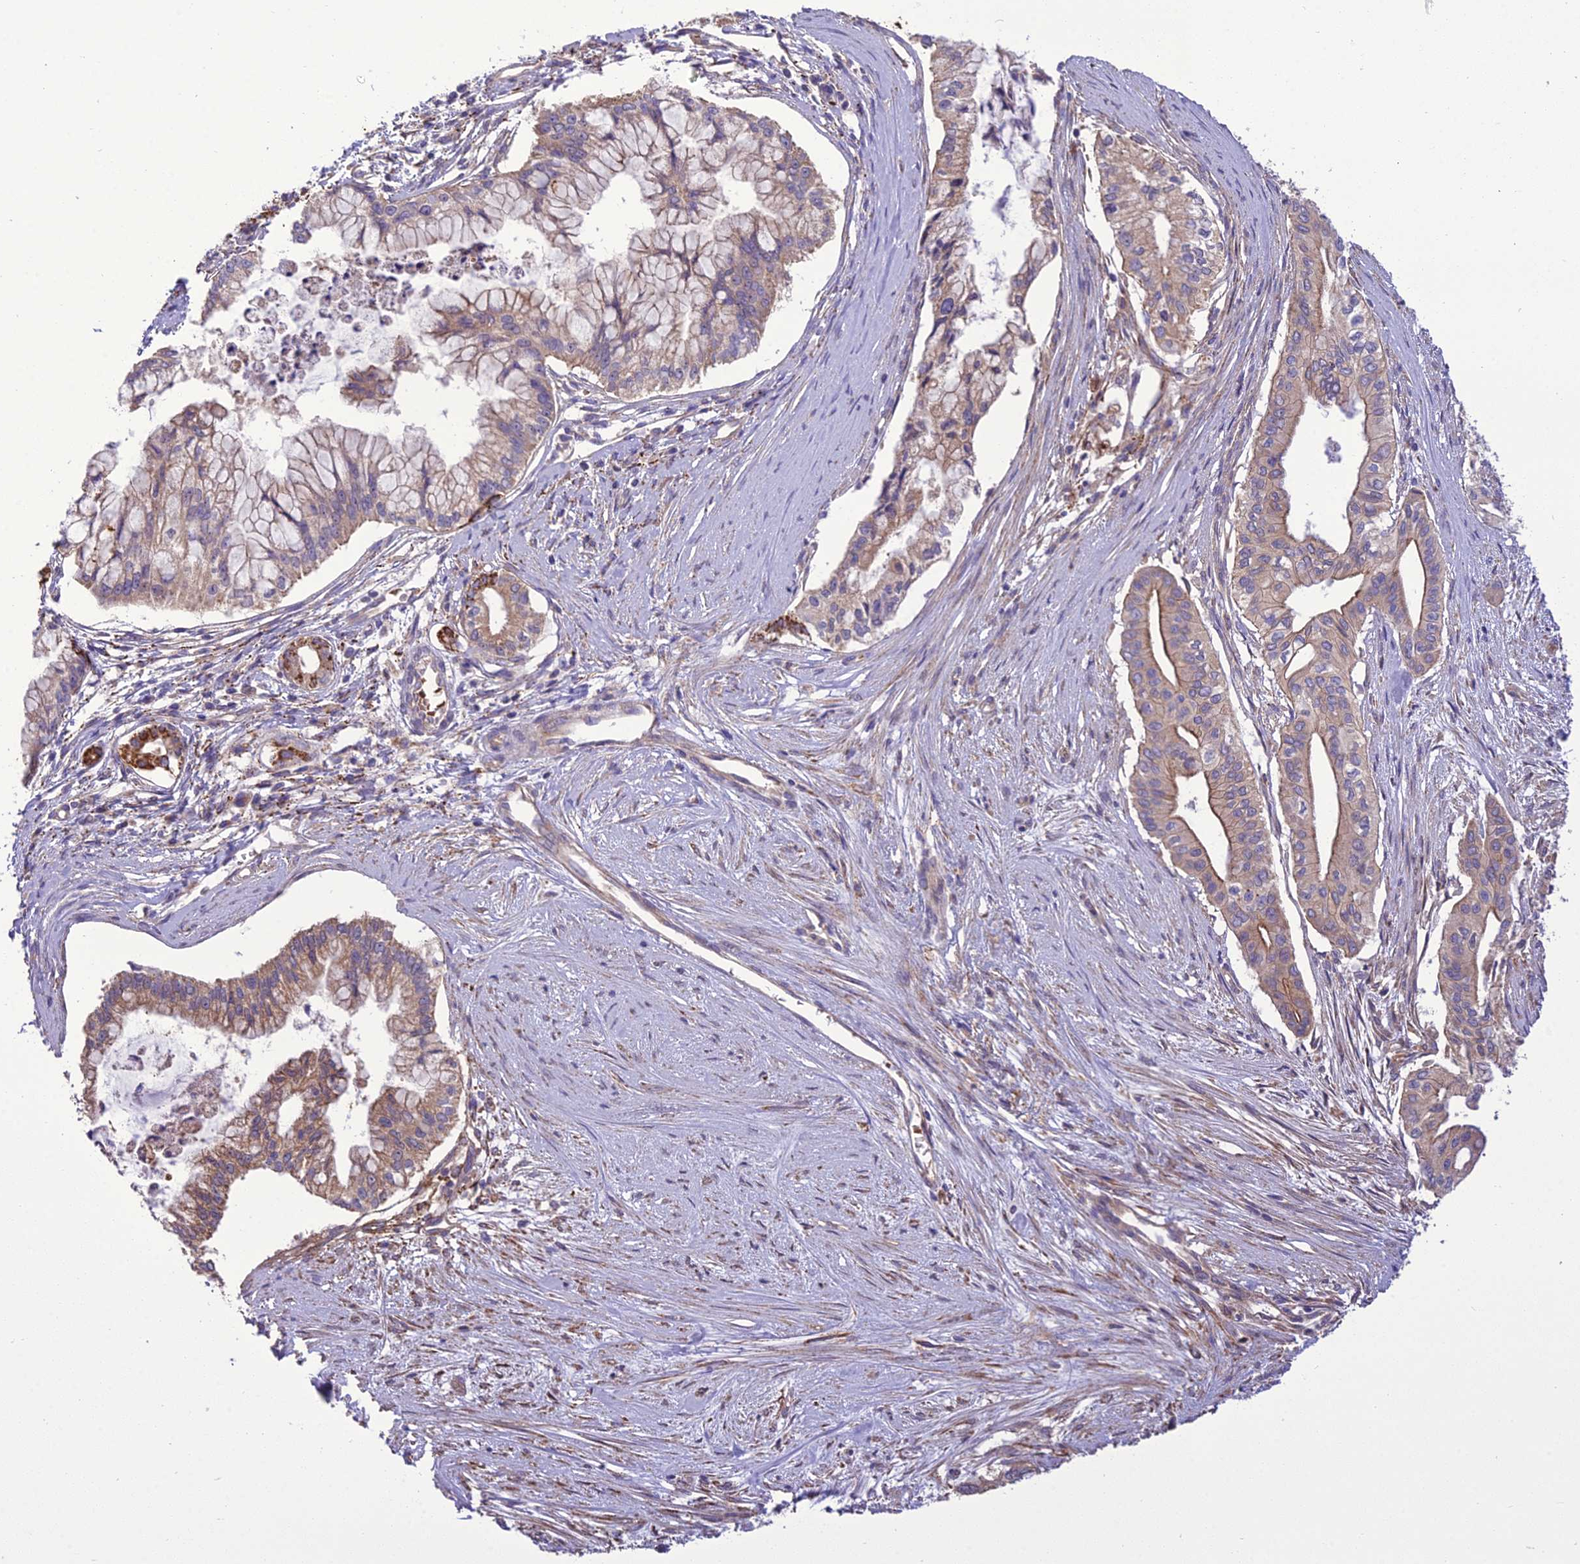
{"staining": {"intensity": "weak", "quantity": ">75%", "location": "cytoplasmic/membranous"}, "tissue": "pancreatic cancer", "cell_type": "Tumor cells", "image_type": "cancer", "snomed": [{"axis": "morphology", "description": "Adenocarcinoma, NOS"}, {"axis": "topography", "description": "Pancreas"}], "caption": "Brown immunohistochemical staining in human pancreatic cancer demonstrates weak cytoplasmic/membranous expression in approximately >75% of tumor cells. The protein of interest is stained brown, and the nuclei are stained in blue (DAB (3,3'-diaminobenzidine) IHC with brightfield microscopy, high magnification).", "gene": "TBC1D24", "patient": {"sex": "male", "age": 46}}